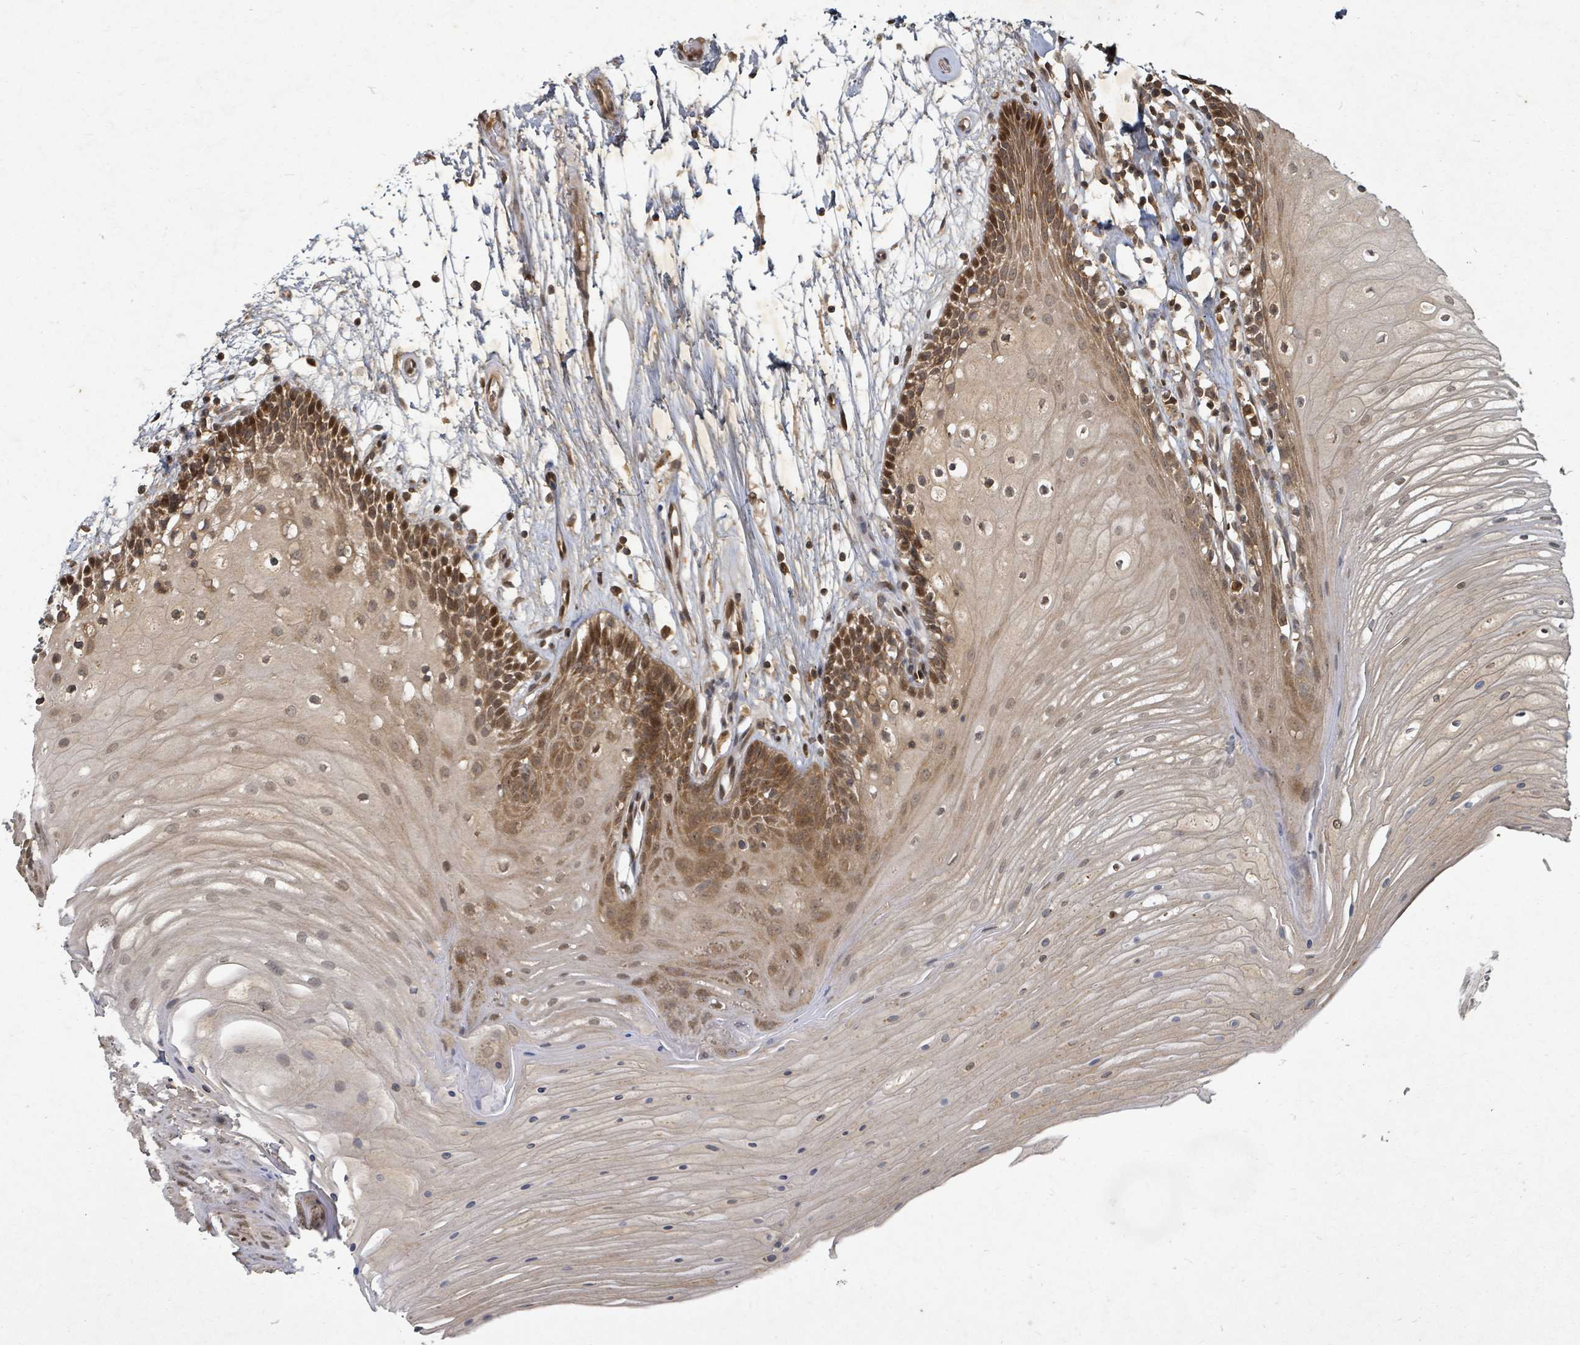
{"staining": {"intensity": "moderate", "quantity": "25%-75%", "location": "cytoplasmic/membranous,nuclear"}, "tissue": "oral mucosa", "cell_type": "Squamous epithelial cells", "image_type": "normal", "snomed": [{"axis": "morphology", "description": "Normal tissue, NOS"}, {"axis": "topography", "description": "Oral tissue"}], "caption": "Protein positivity by immunohistochemistry (IHC) reveals moderate cytoplasmic/membranous,nuclear positivity in approximately 25%-75% of squamous epithelial cells in unremarkable oral mucosa.", "gene": "KDM4E", "patient": {"sex": "female", "age": 80}}